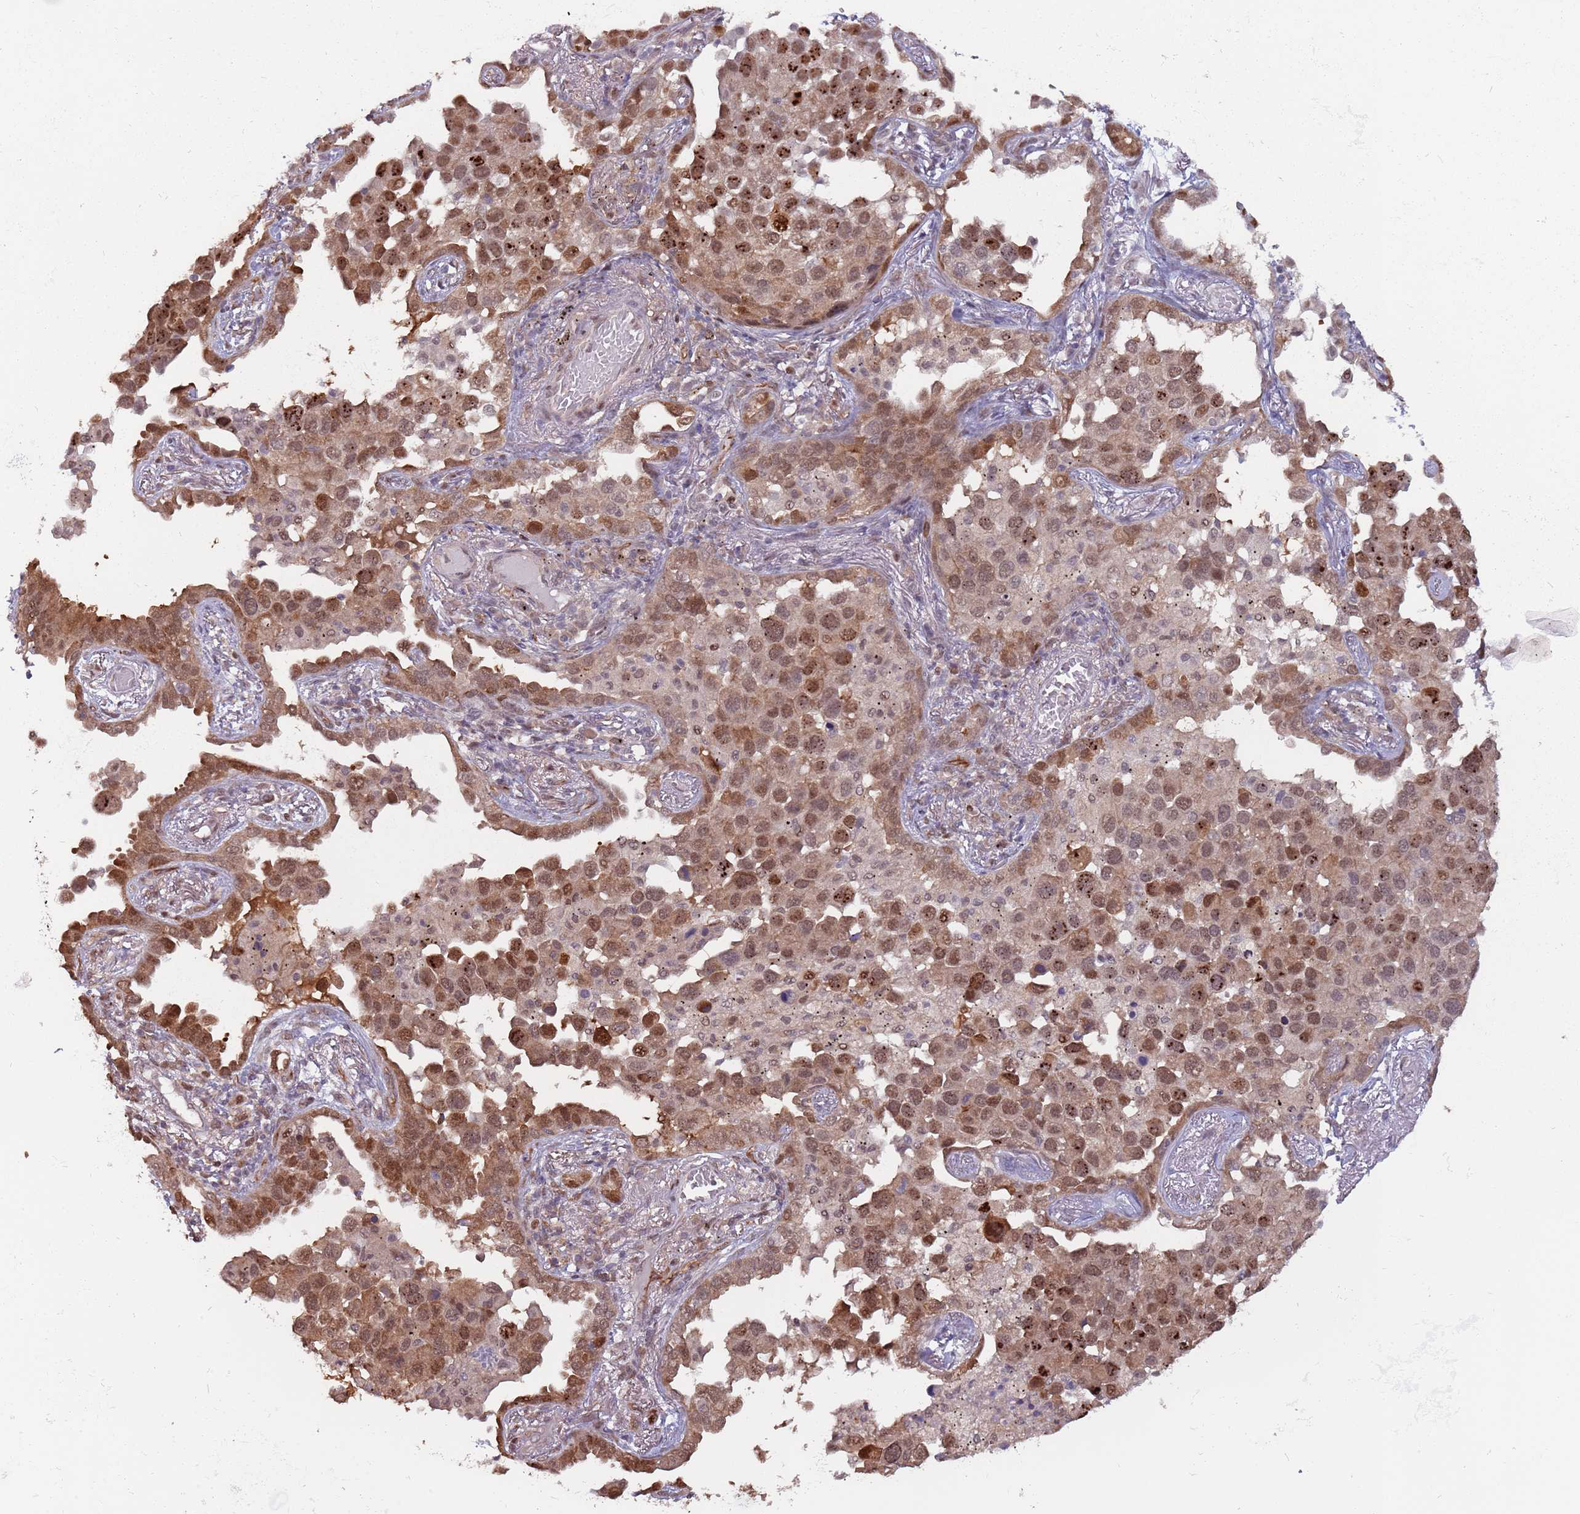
{"staining": {"intensity": "moderate", "quantity": ">75%", "location": "cytoplasmic/membranous,nuclear"}, "tissue": "lung cancer", "cell_type": "Tumor cells", "image_type": "cancer", "snomed": [{"axis": "morphology", "description": "Adenocarcinoma, NOS"}, {"axis": "topography", "description": "Lung"}], "caption": "This is an image of immunohistochemistry (IHC) staining of lung cancer, which shows moderate expression in the cytoplasmic/membranous and nuclear of tumor cells.", "gene": "ZBTB5", "patient": {"sex": "male", "age": 67}}